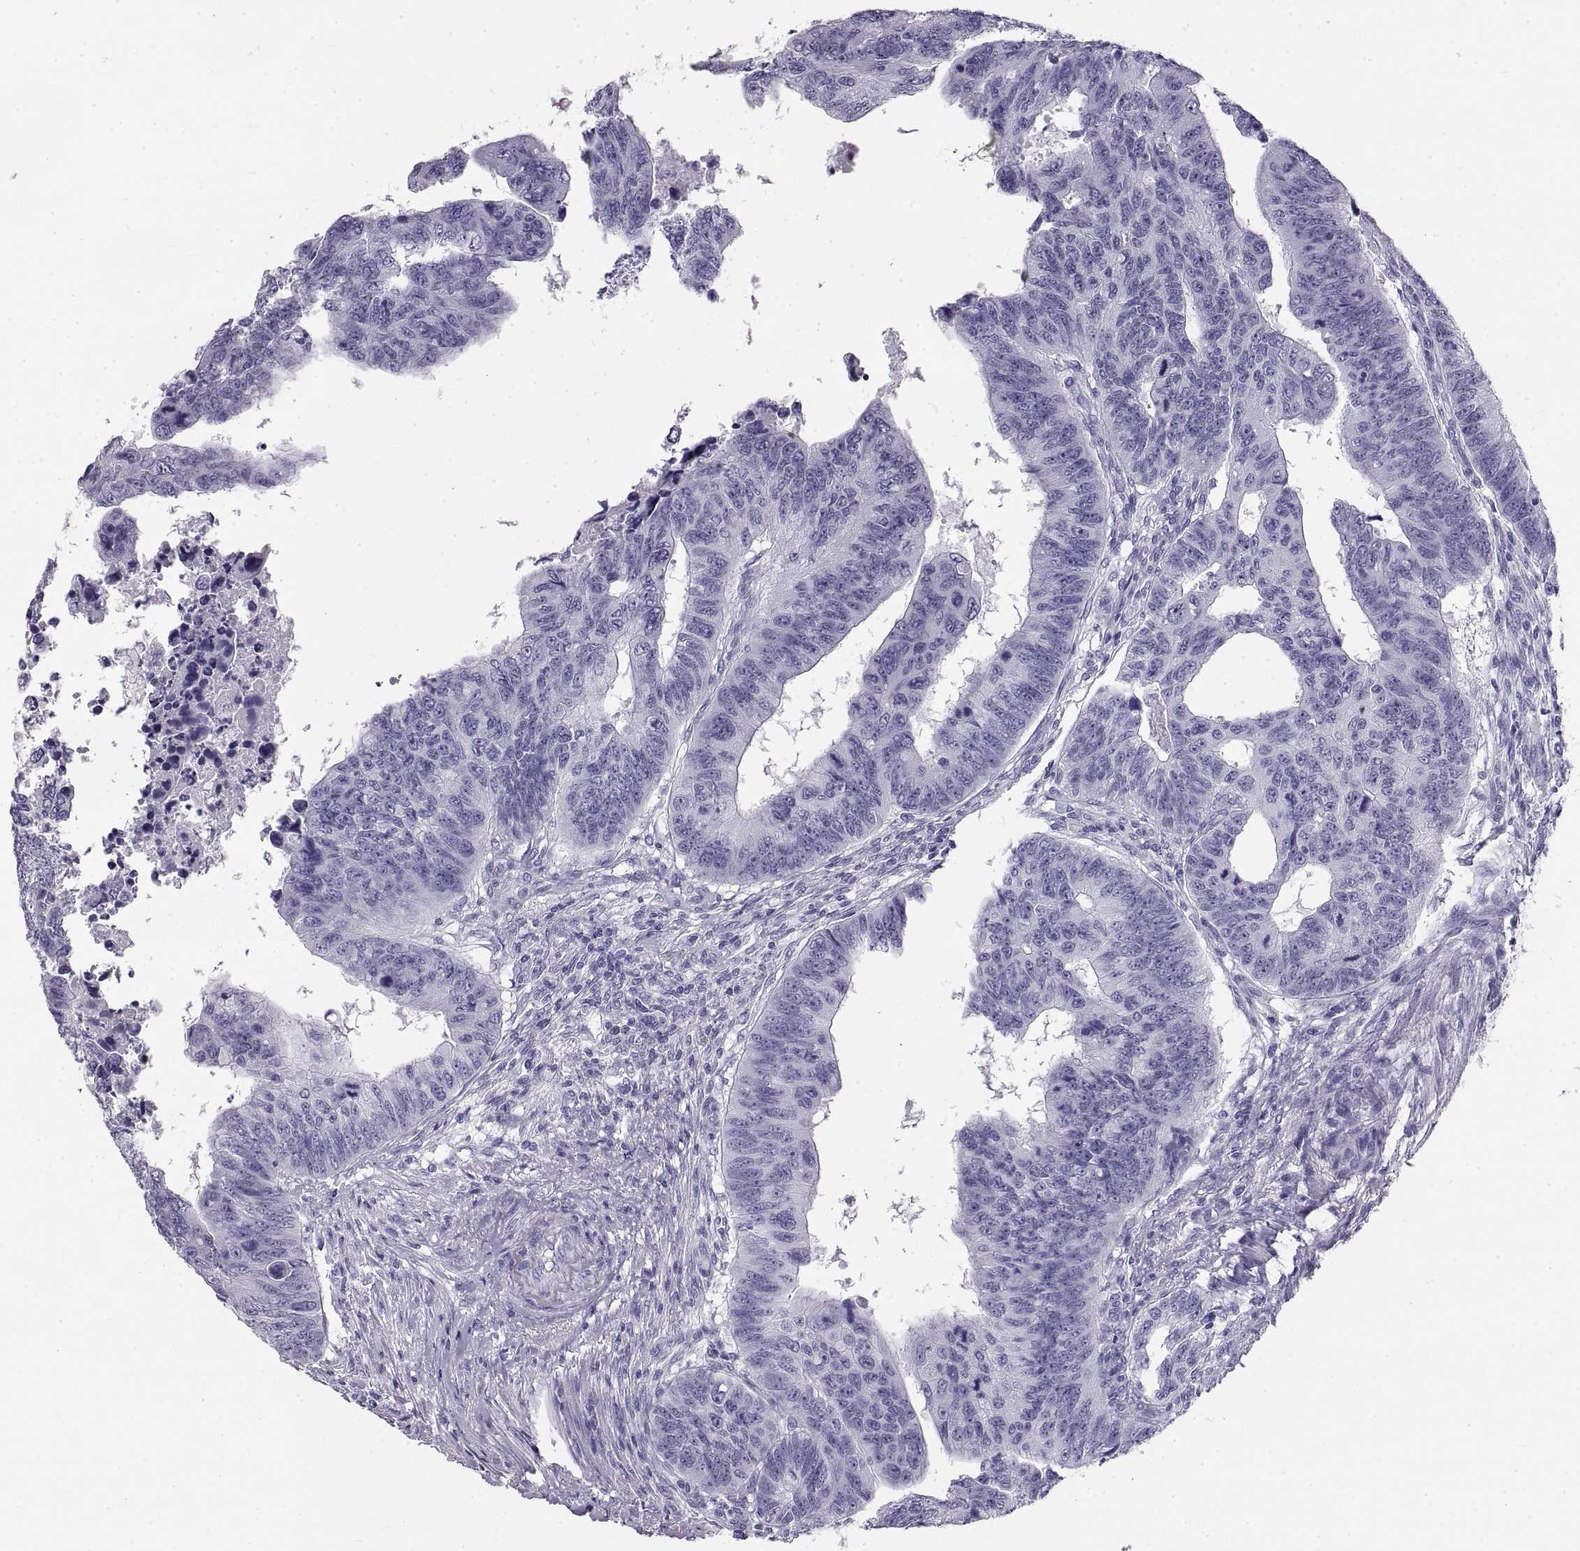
{"staining": {"intensity": "negative", "quantity": "none", "location": "none"}, "tissue": "colorectal cancer", "cell_type": "Tumor cells", "image_type": "cancer", "snomed": [{"axis": "morphology", "description": "Adenocarcinoma, NOS"}, {"axis": "topography", "description": "Rectum"}], "caption": "There is no significant positivity in tumor cells of colorectal cancer.", "gene": "RLBP1", "patient": {"sex": "female", "age": 85}}